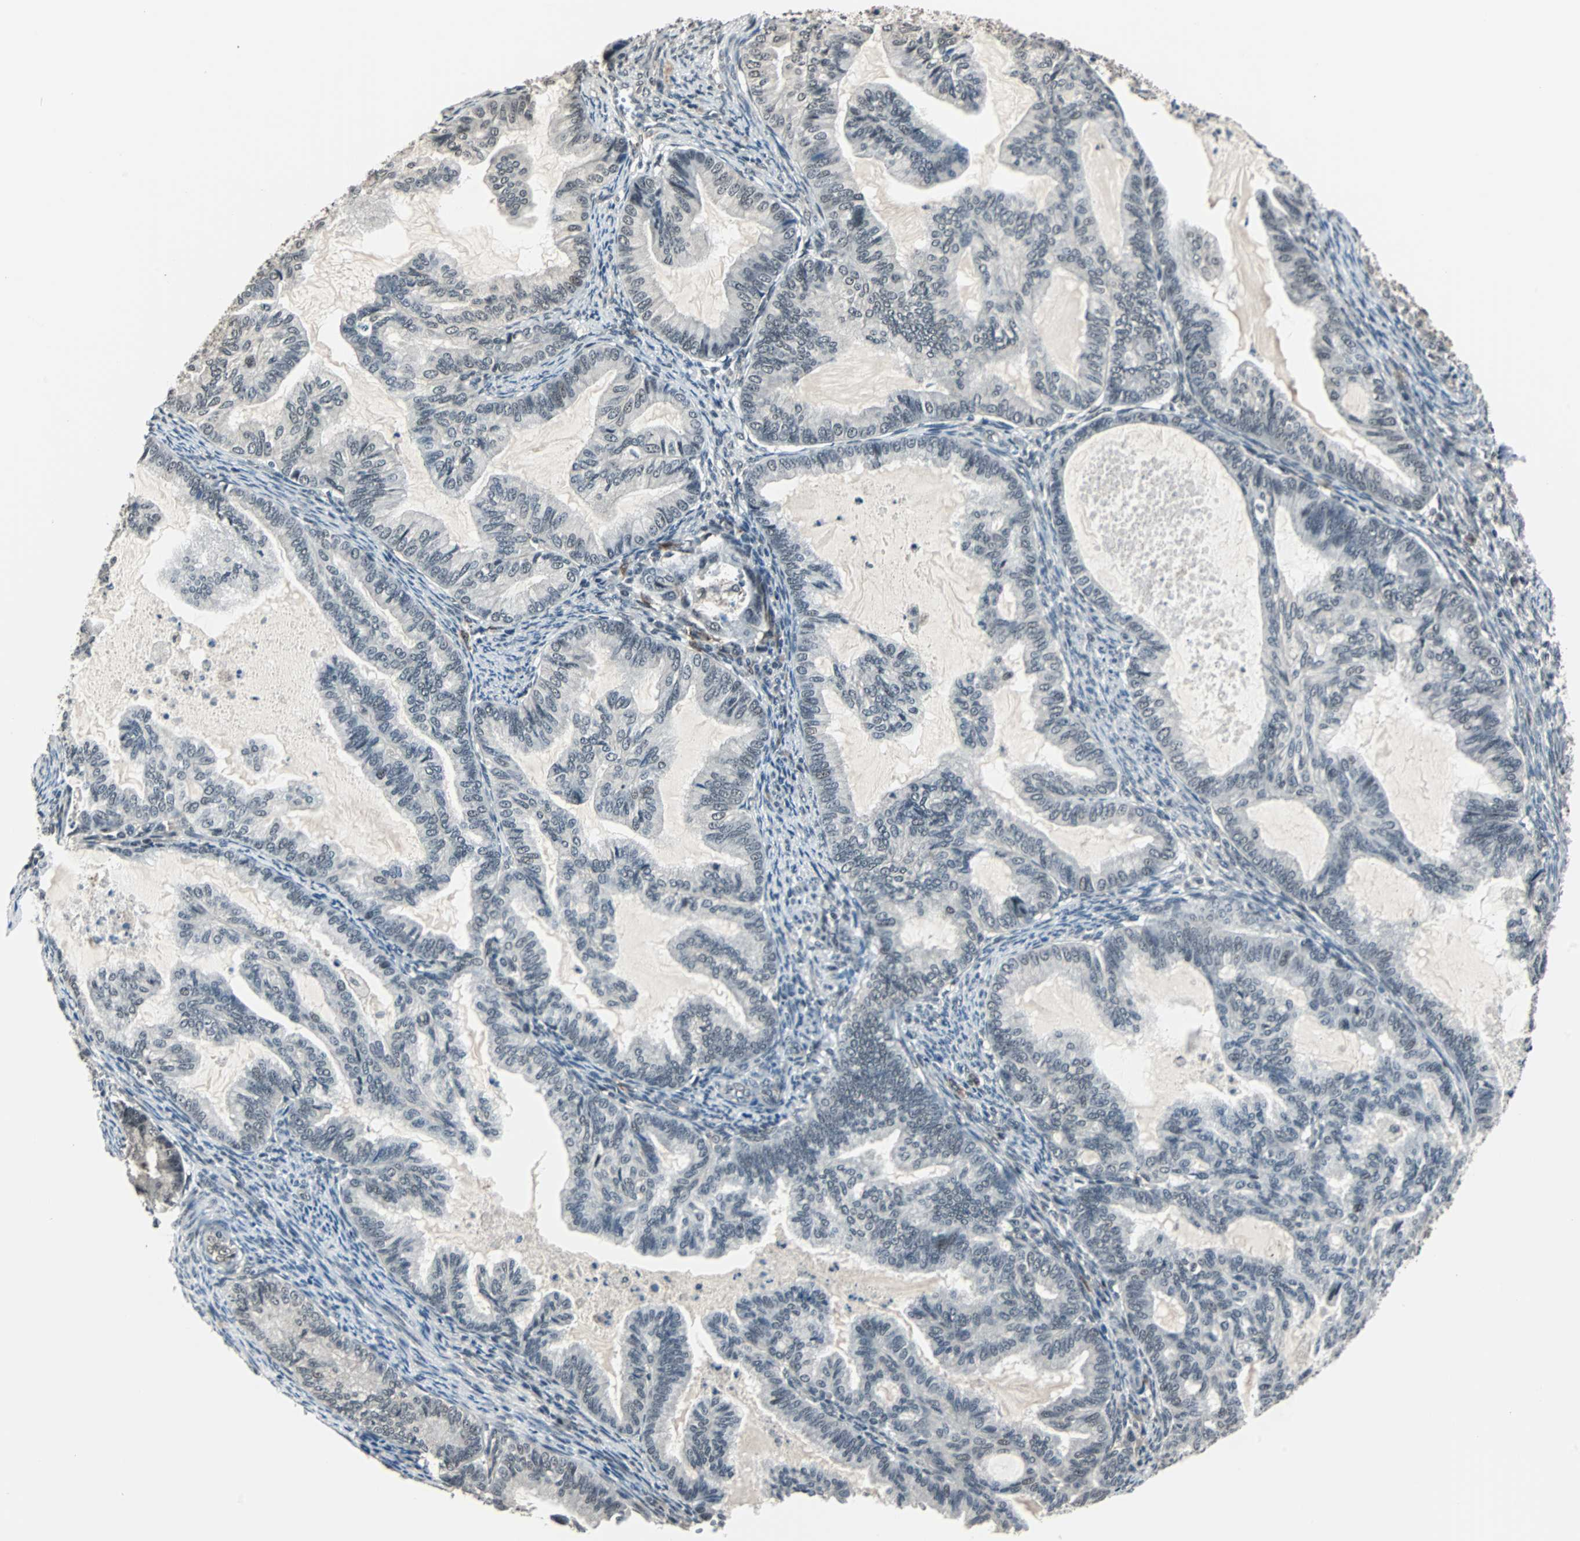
{"staining": {"intensity": "weak", "quantity": "25%-75%", "location": "nuclear"}, "tissue": "cervical cancer", "cell_type": "Tumor cells", "image_type": "cancer", "snomed": [{"axis": "morphology", "description": "Normal tissue, NOS"}, {"axis": "morphology", "description": "Adenocarcinoma, NOS"}, {"axis": "topography", "description": "Cervix"}, {"axis": "topography", "description": "Endometrium"}], "caption": "This micrograph shows IHC staining of human cervical cancer (adenocarcinoma), with low weak nuclear positivity in approximately 25%-75% of tumor cells.", "gene": "MKX", "patient": {"sex": "female", "age": 86}}